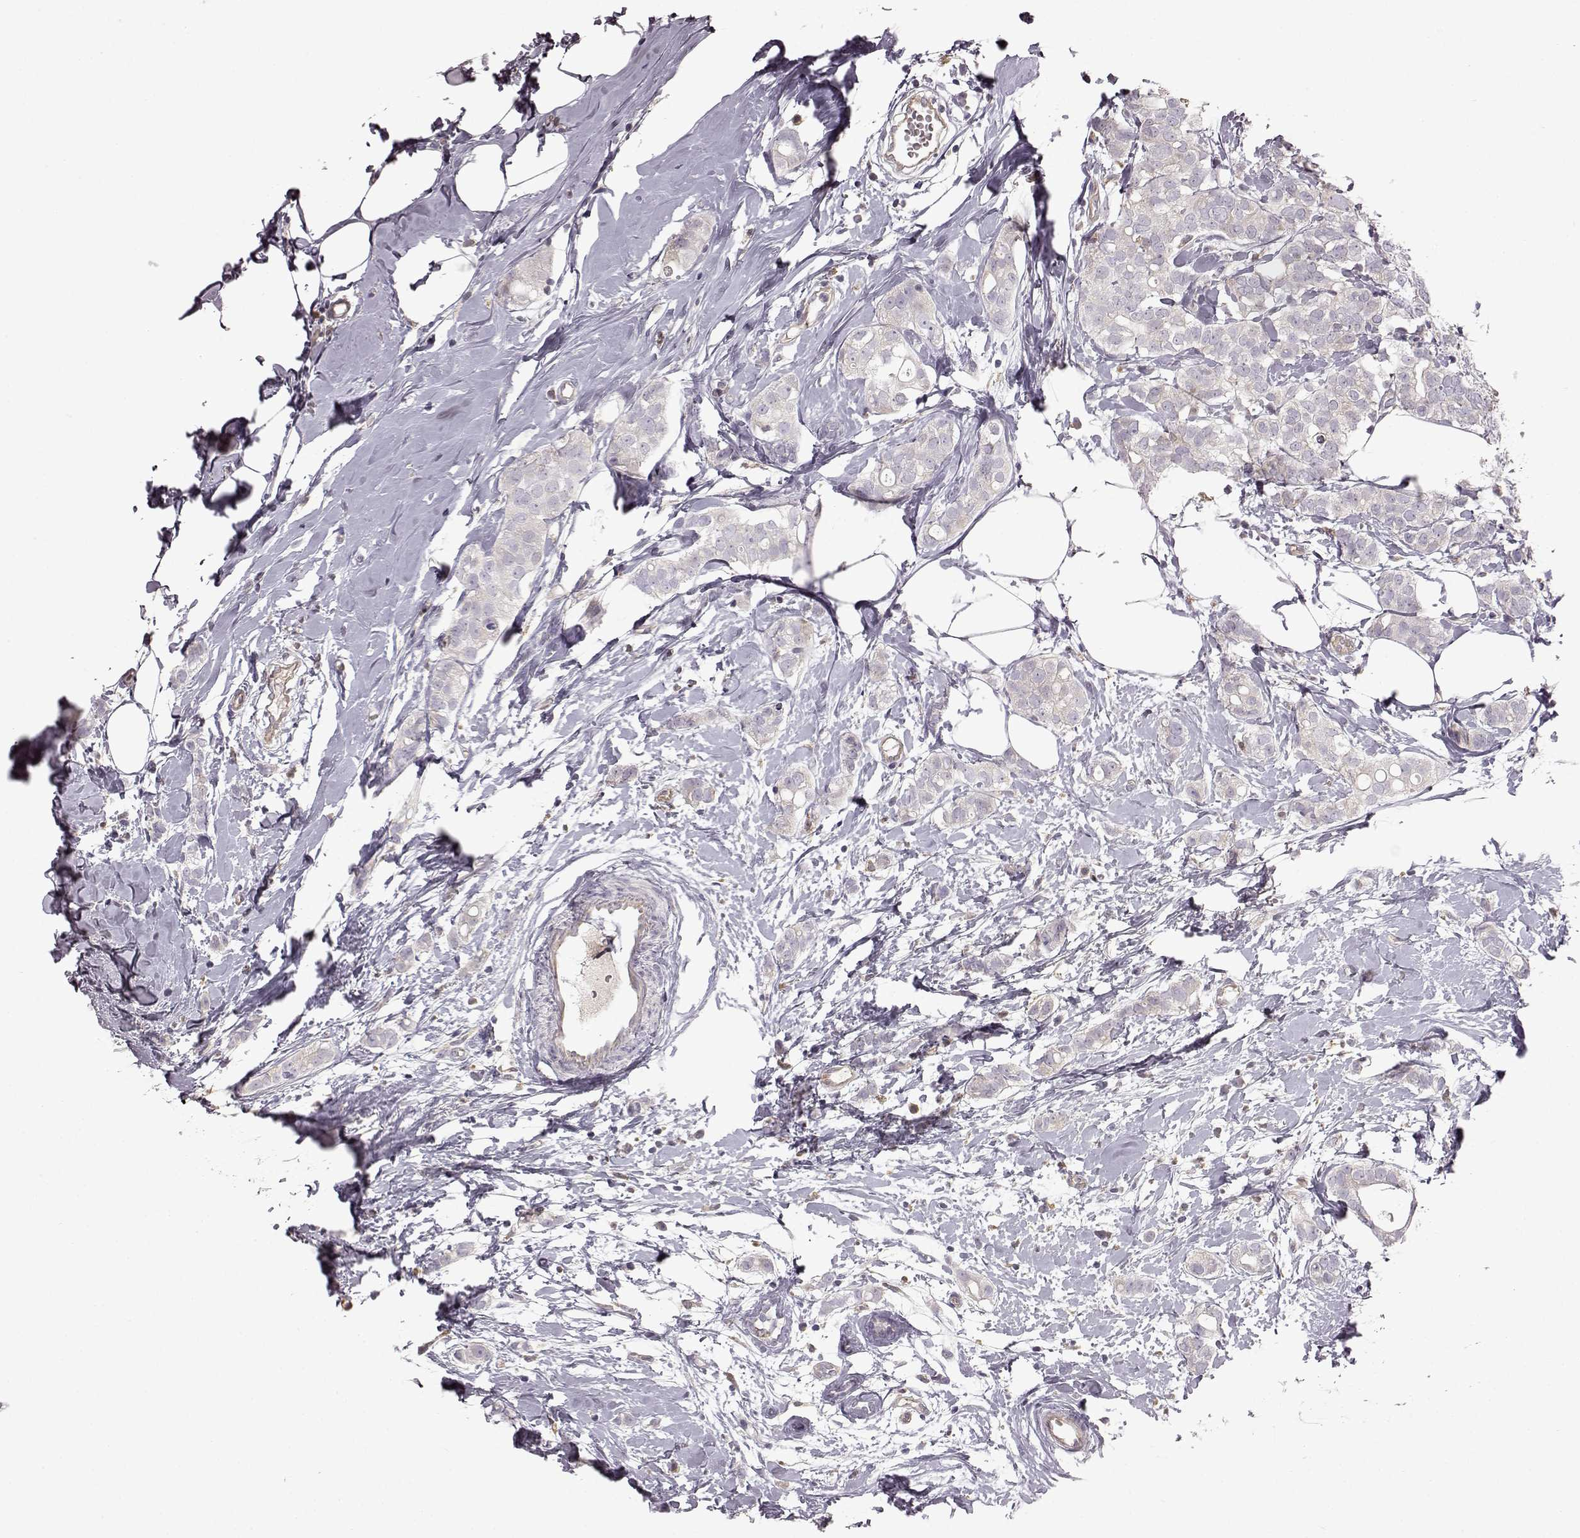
{"staining": {"intensity": "weak", "quantity": "25%-75%", "location": "cytoplasmic/membranous"}, "tissue": "breast cancer", "cell_type": "Tumor cells", "image_type": "cancer", "snomed": [{"axis": "morphology", "description": "Duct carcinoma"}, {"axis": "topography", "description": "Breast"}], "caption": "Tumor cells demonstrate low levels of weak cytoplasmic/membranous expression in approximately 25%-75% of cells in human breast cancer.", "gene": "B3GNT6", "patient": {"sex": "female", "age": 40}}